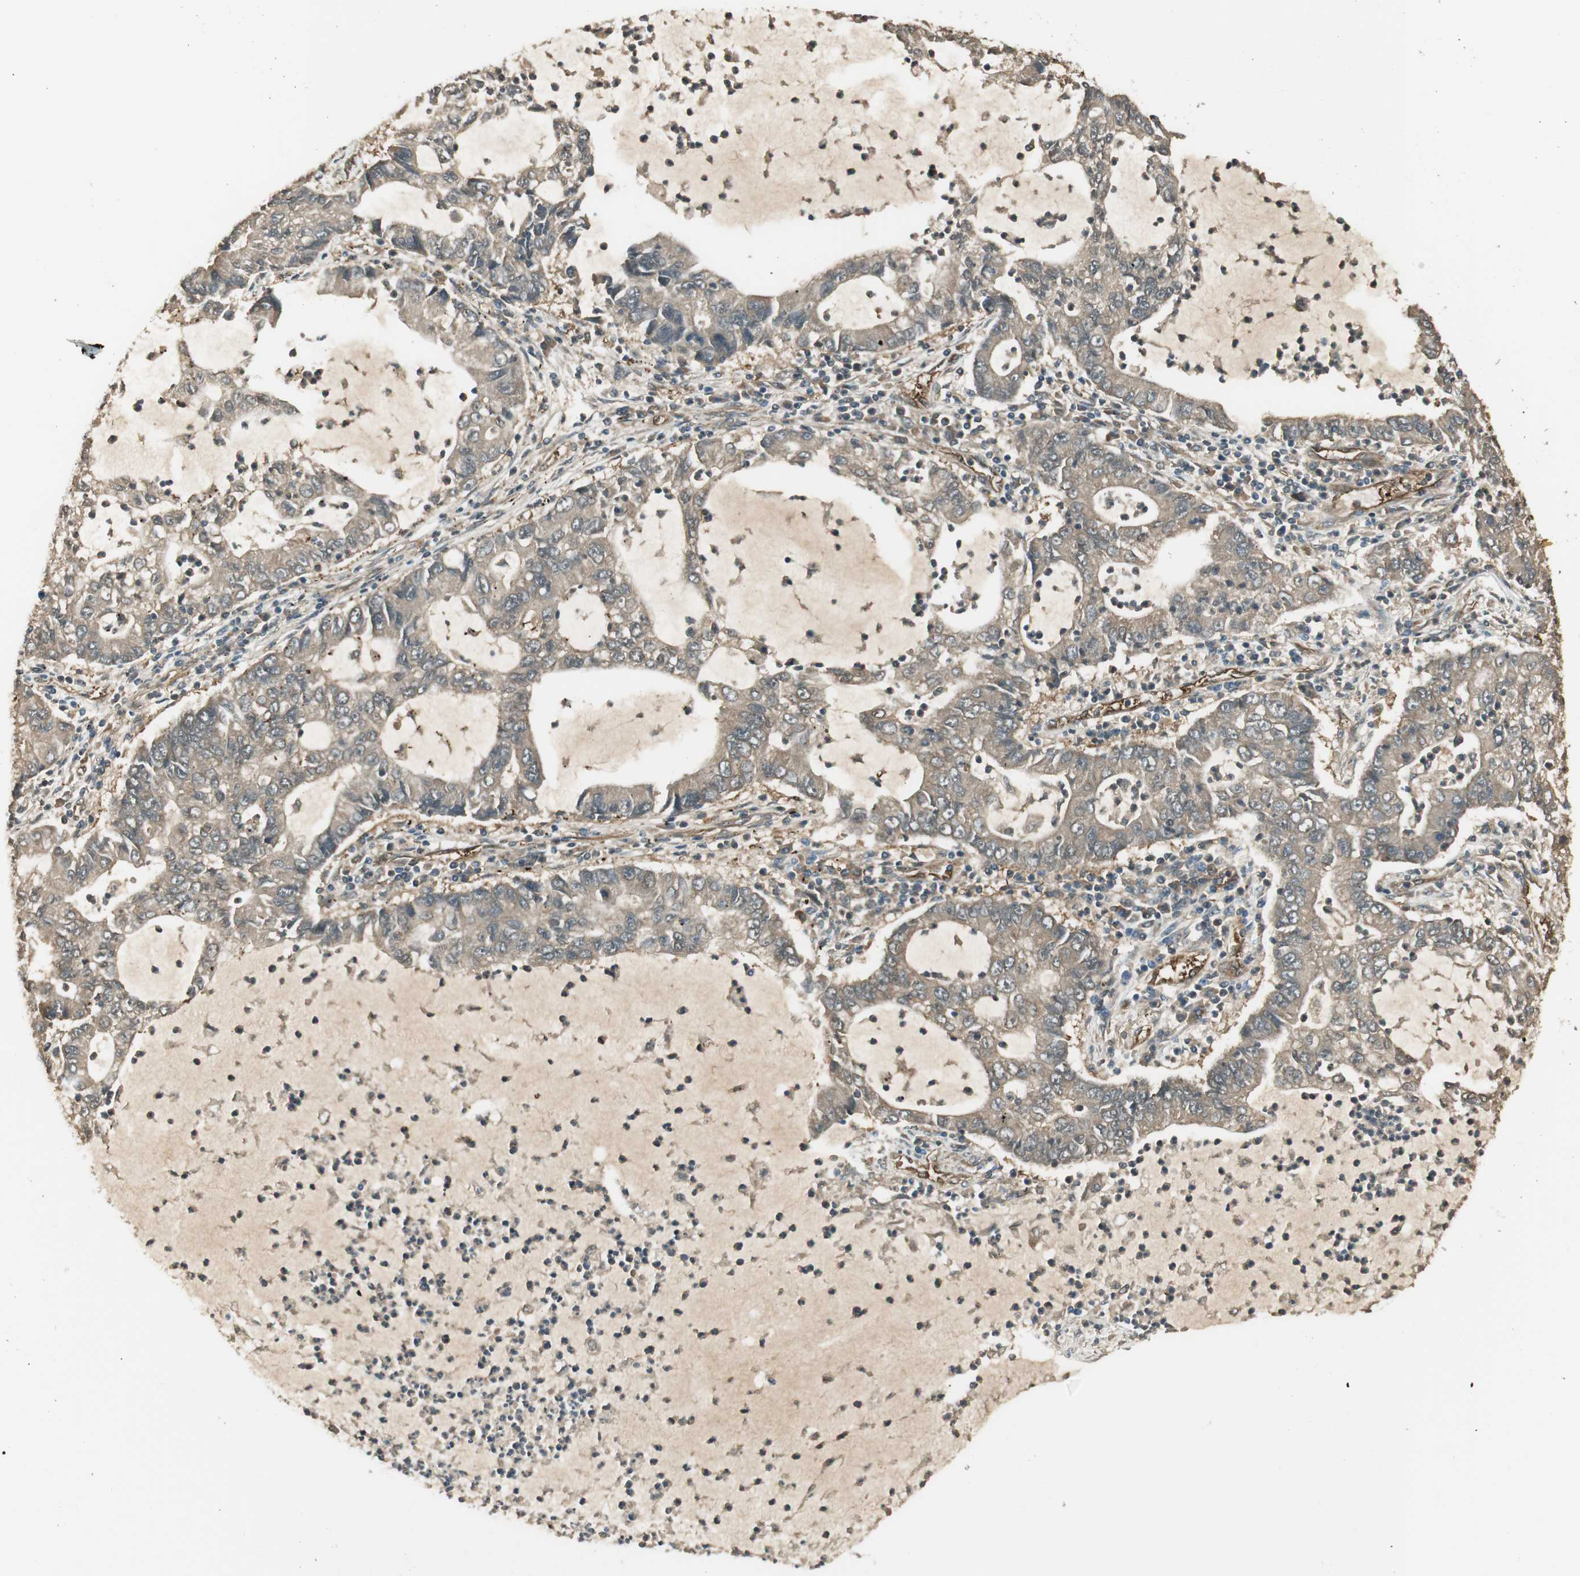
{"staining": {"intensity": "moderate", "quantity": ">75%", "location": "cytoplasmic/membranous"}, "tissue": "lung cancer", "cell_type": "Tumor cells", "image_type": "cancer", "snomed": [{"axis": "morphology", "description": "Adenocarcinoma, NOS"}, {"axis": "topography", "description": "Lung"}], "caption": "This image shows immunohistochemistry (IHC) staining of human lung cancer, with medium moderate cytoplasmic/membranous positivity in approximately >75% of tumor cells.", "gene": "SERPINB6", "patient": {"sex": "female", "age": 51}}